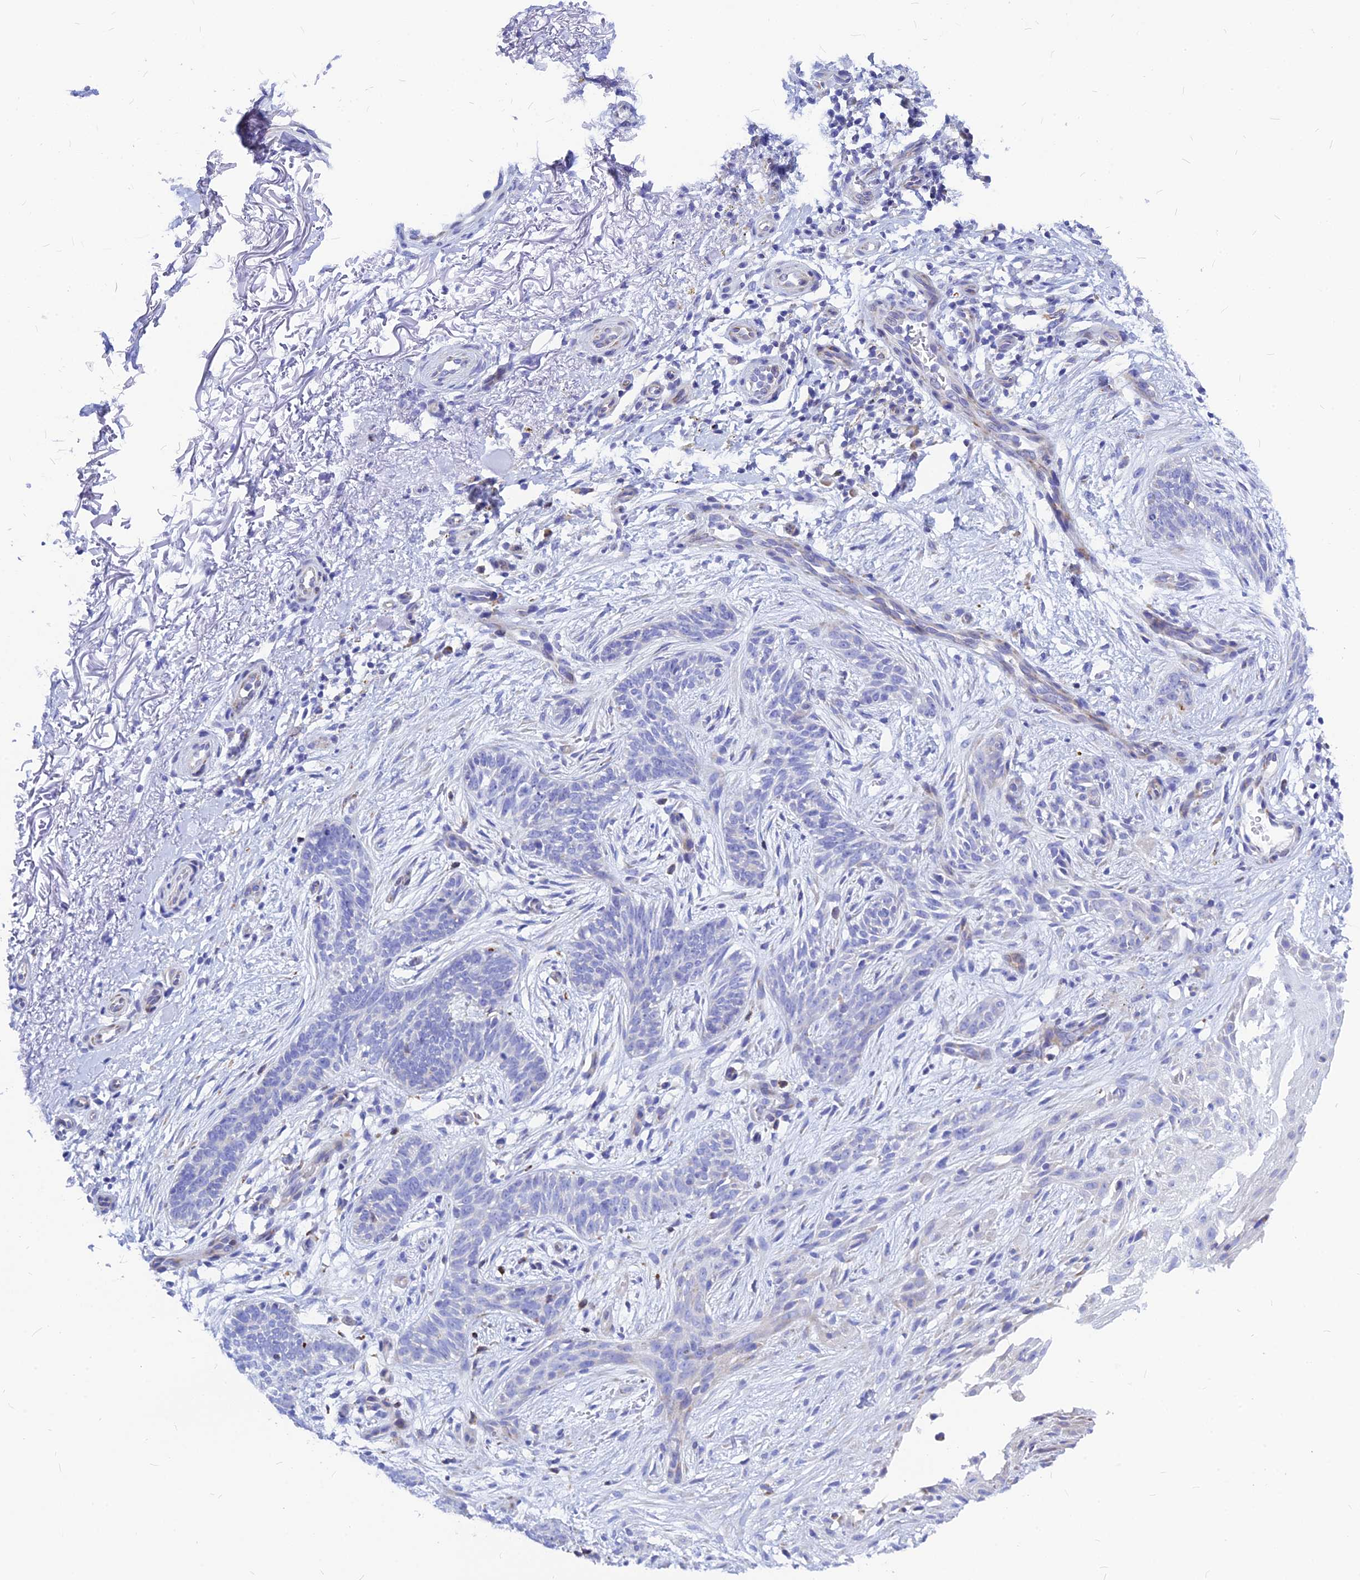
{"staining": {"intensity": "negative", "quantity": "none", "location": "none"}, "tissue": "skin cancer", "cell_type": "Tumor cells", "image_type": "cancer", "snomed": [{"axis": "morphology", "description": "Basal cell carcinoma"}, {"axis": "topography", "description": "Skin"}], "caption": "IHC micrograph of basal cell carcinoma (skin) stained for a protein (brown), which shows no expression in tumor cells.", "gene": "CNOT6", "patient": {"sex": "female", "age": 82}}